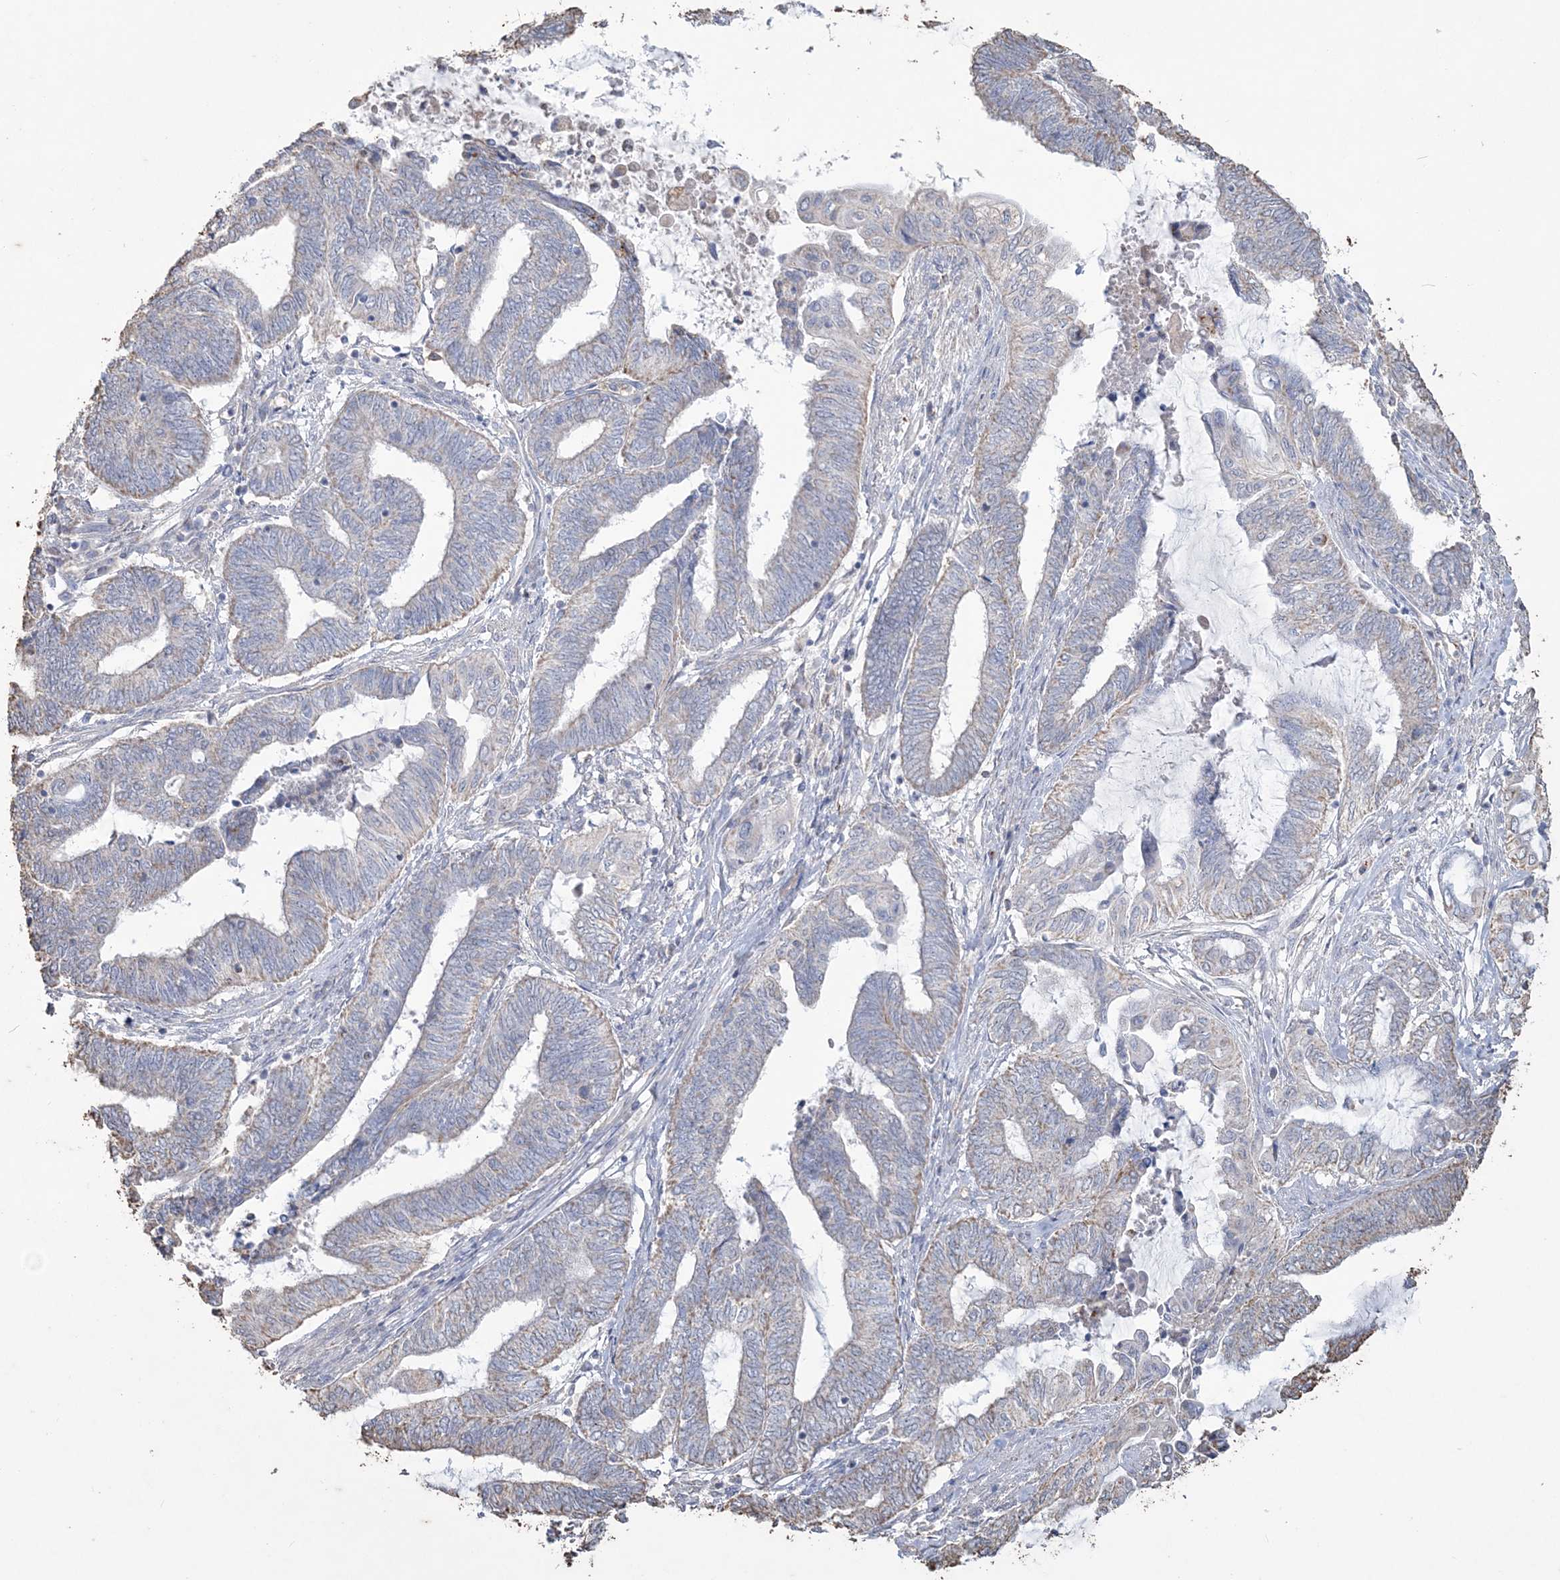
{"staining": {"intensity": "moderate", "quantity": "<25%", "location": "cytoplasmic/membranous"}, "tissue": "endometrial cancer", "cell_type": "Tumor cells", "image_type": "cancer", "snomed": [{"axis": "morphology", "description": "Adenocarcinoma, NOS"}, {"axis": "topography", "description": "Uterus"}, {"axis": "topography", "description": "Endometrium"}], "caption": "A brown stain highlights moderate cytoplasmic/membranous positivity of a protein in human endometrial adenocarcinoma tumor cells. The protein is shown in brown color, while the nuclei are stained blue.", "gene": "SFMBT2", "patient": {"sex": "female", "age": 70}}